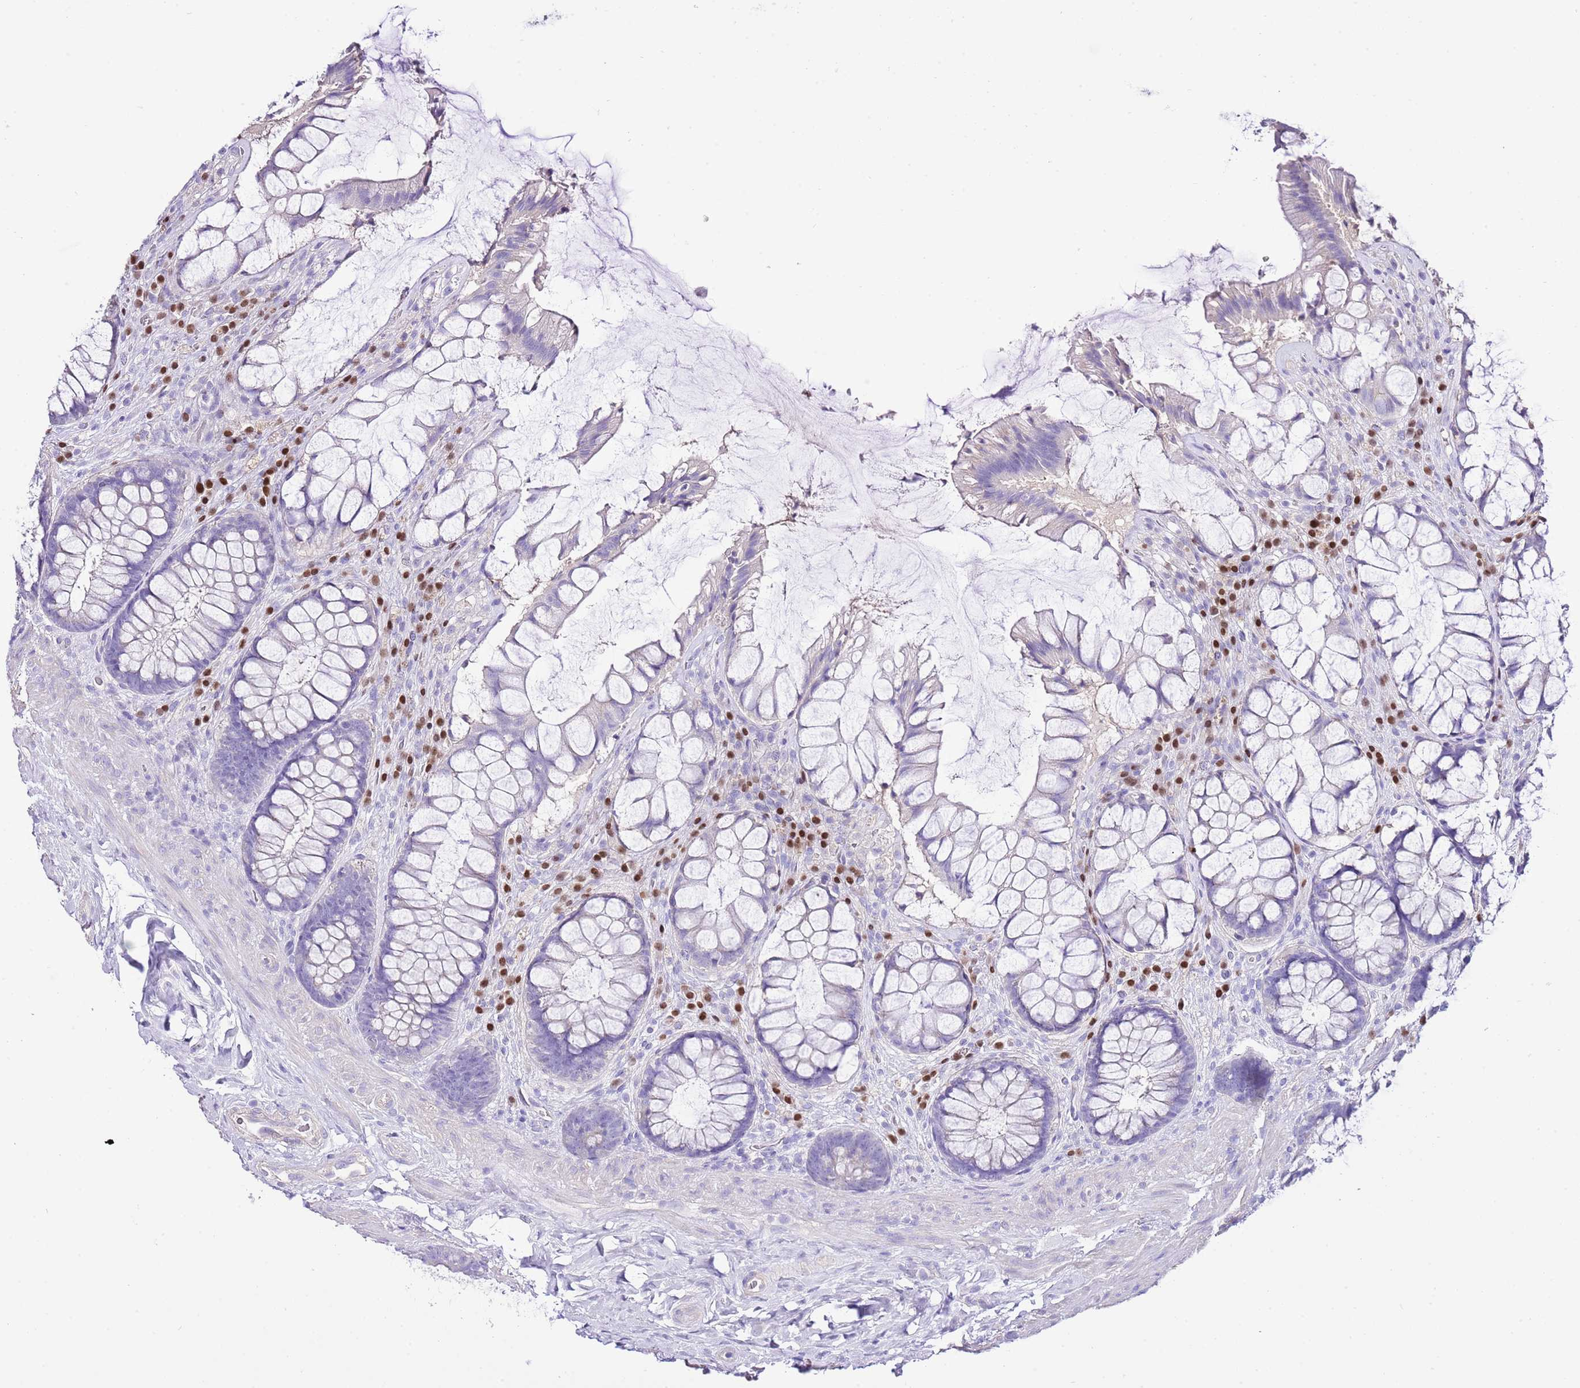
{"staining": {"intensity": "negative", "quantity": "none", "location": "none"}, "tissue": "rectum", "cell_type": "Glandular cells", "image_type": "normal", "snomed": [{"axis": "morphology", "description": "Normal tissue, NOS"}, {"axis": "topography", "description": "Rectum"}], "caption": "Glandular cells are negative for brown protein staining in unremarkable rectum. Brightfield microscopy of immunohistochemistry stained with DAB (3,3'-diaminobenzidine) (brown) and hematoxylin (blue), captured at high magnification.", "gene": "BHLHA15", "patient": {"sex": "female", "age": 58}}